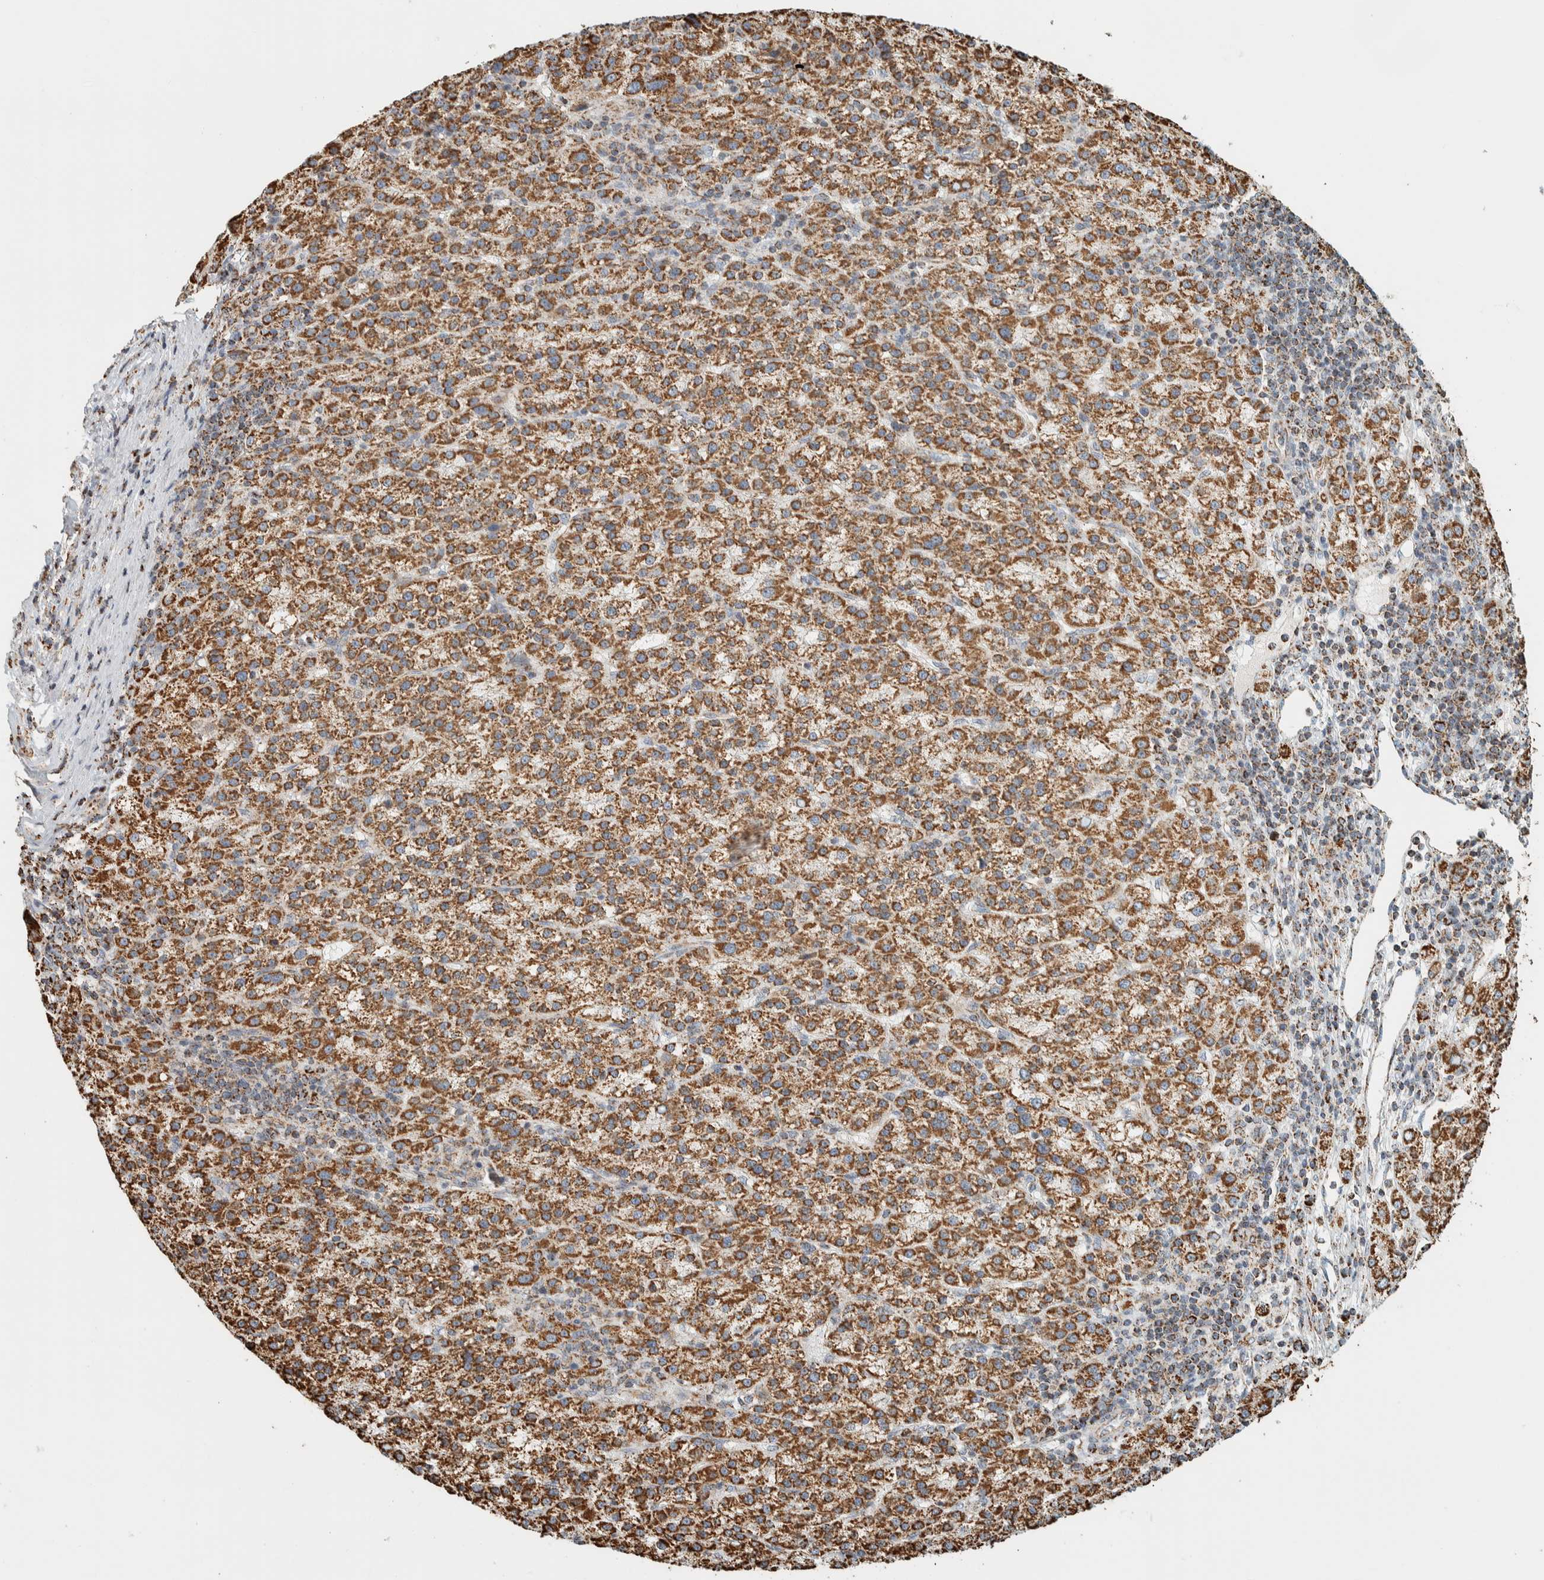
{"staining": {"intensity": "moderate", "quantity": ">75%", "location": "cytoplasmic/membranous"}, "tissue": "liver cancer", "cell_type": "Tumor cells", "image_type": "cancer", "snomed": [{"axis": "morphology", "description": "Carcinoma, Hepatocellular, NOS"}, {"axis": "topography", "description": "Liver"}], "caption": "A histopathology image of human liver hepatocellular carcinoma stained for a protein exhibits moderate cytoplasmic/membranous brown staining in tumor cells.", "gene": "ZNF454", "patient": {"sex": "female", "age": 58}}